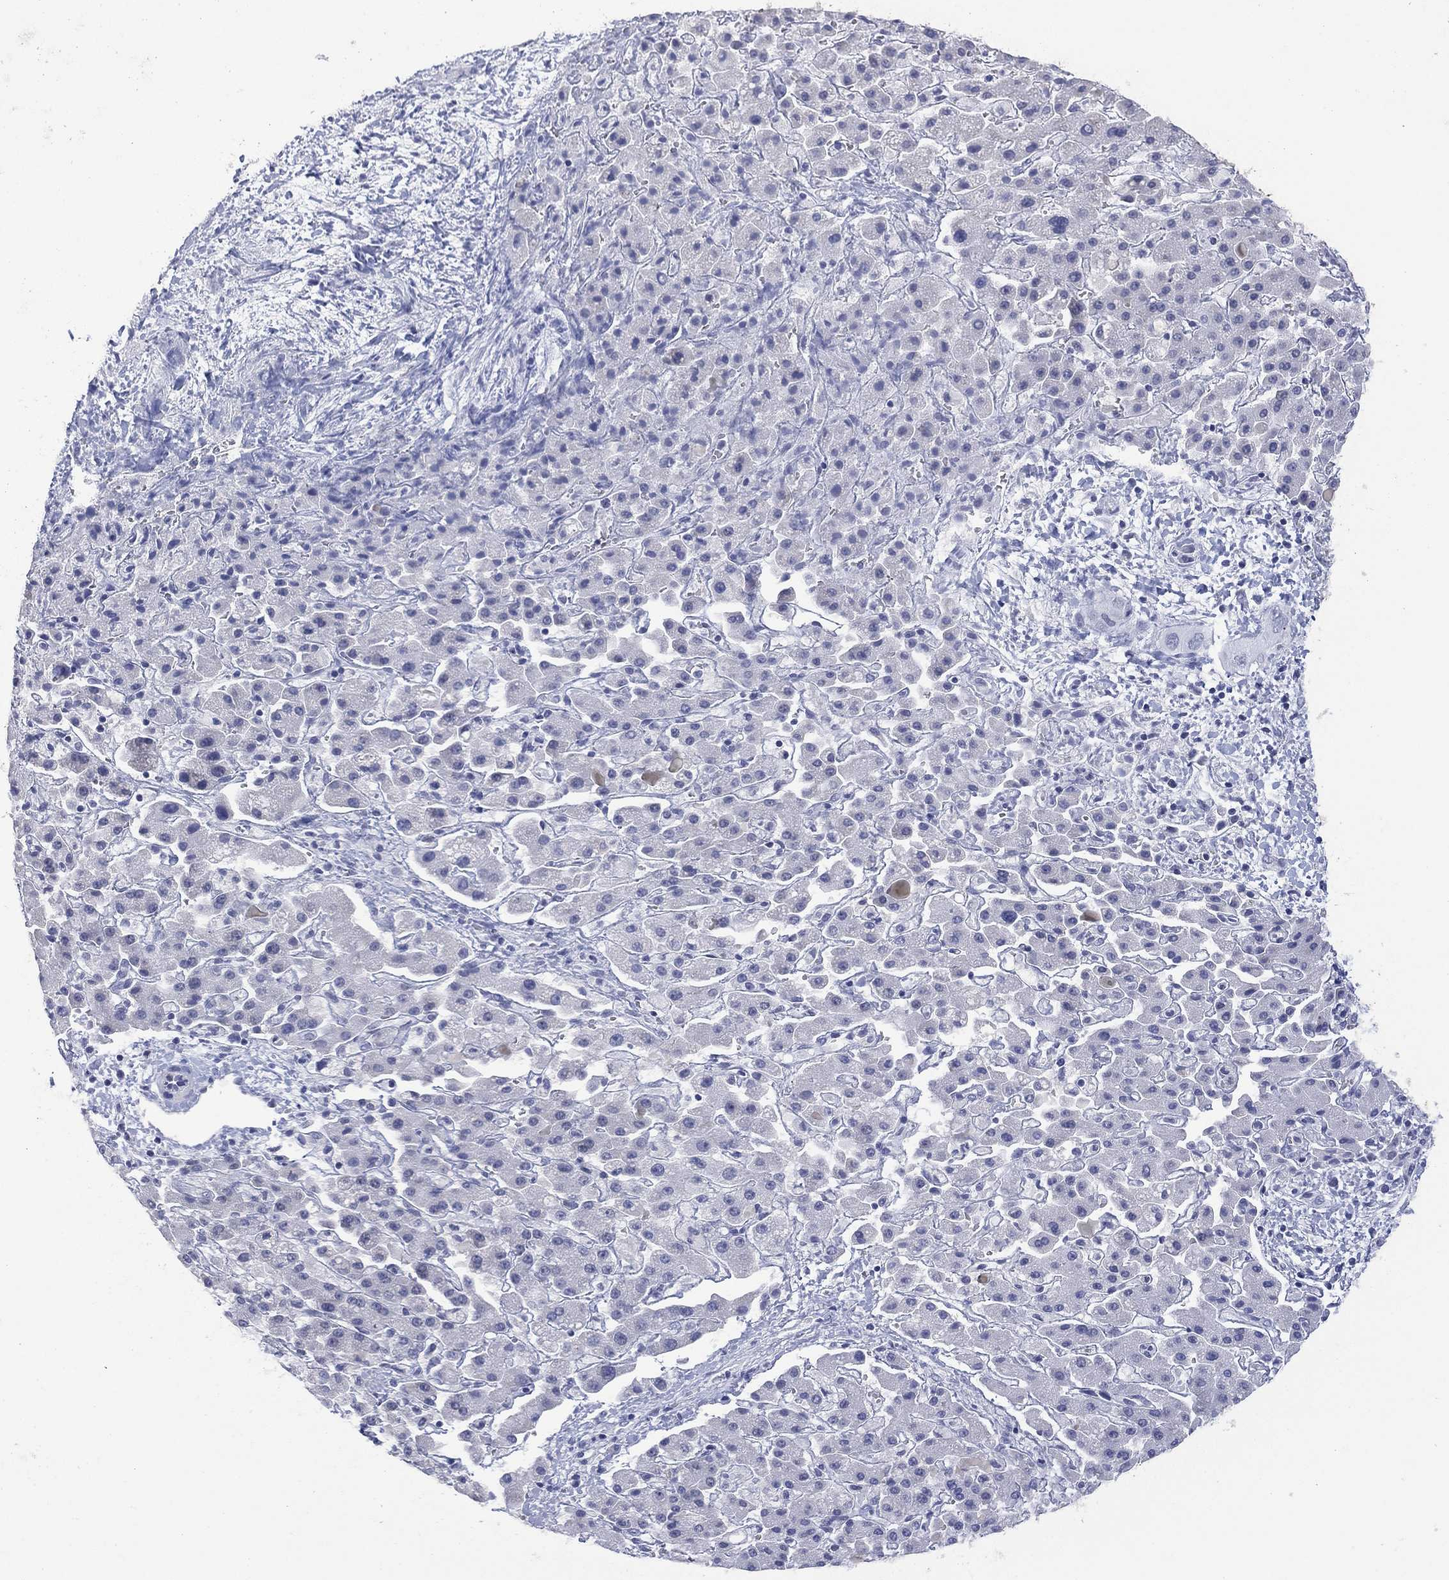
{"staining": {"intensity": "negative", "quantity": "none", "location": "none"}, "tissue": "liver cancer", "cell_type": "Tumor cells", "image_type": "cancer", "snomed": [{"axis": "morphology", "description": "Cholangiocarcinoma"}, {"axis": "topography", "description": "Liver"}], "caption": "Human liver cancer (cholangiocarcinoma) stained for a protein using immunohistochemistry demonstrates no expression in tumor cells.", "gene": "UTF1", "patient": {"sex": "female", "age": 52}}